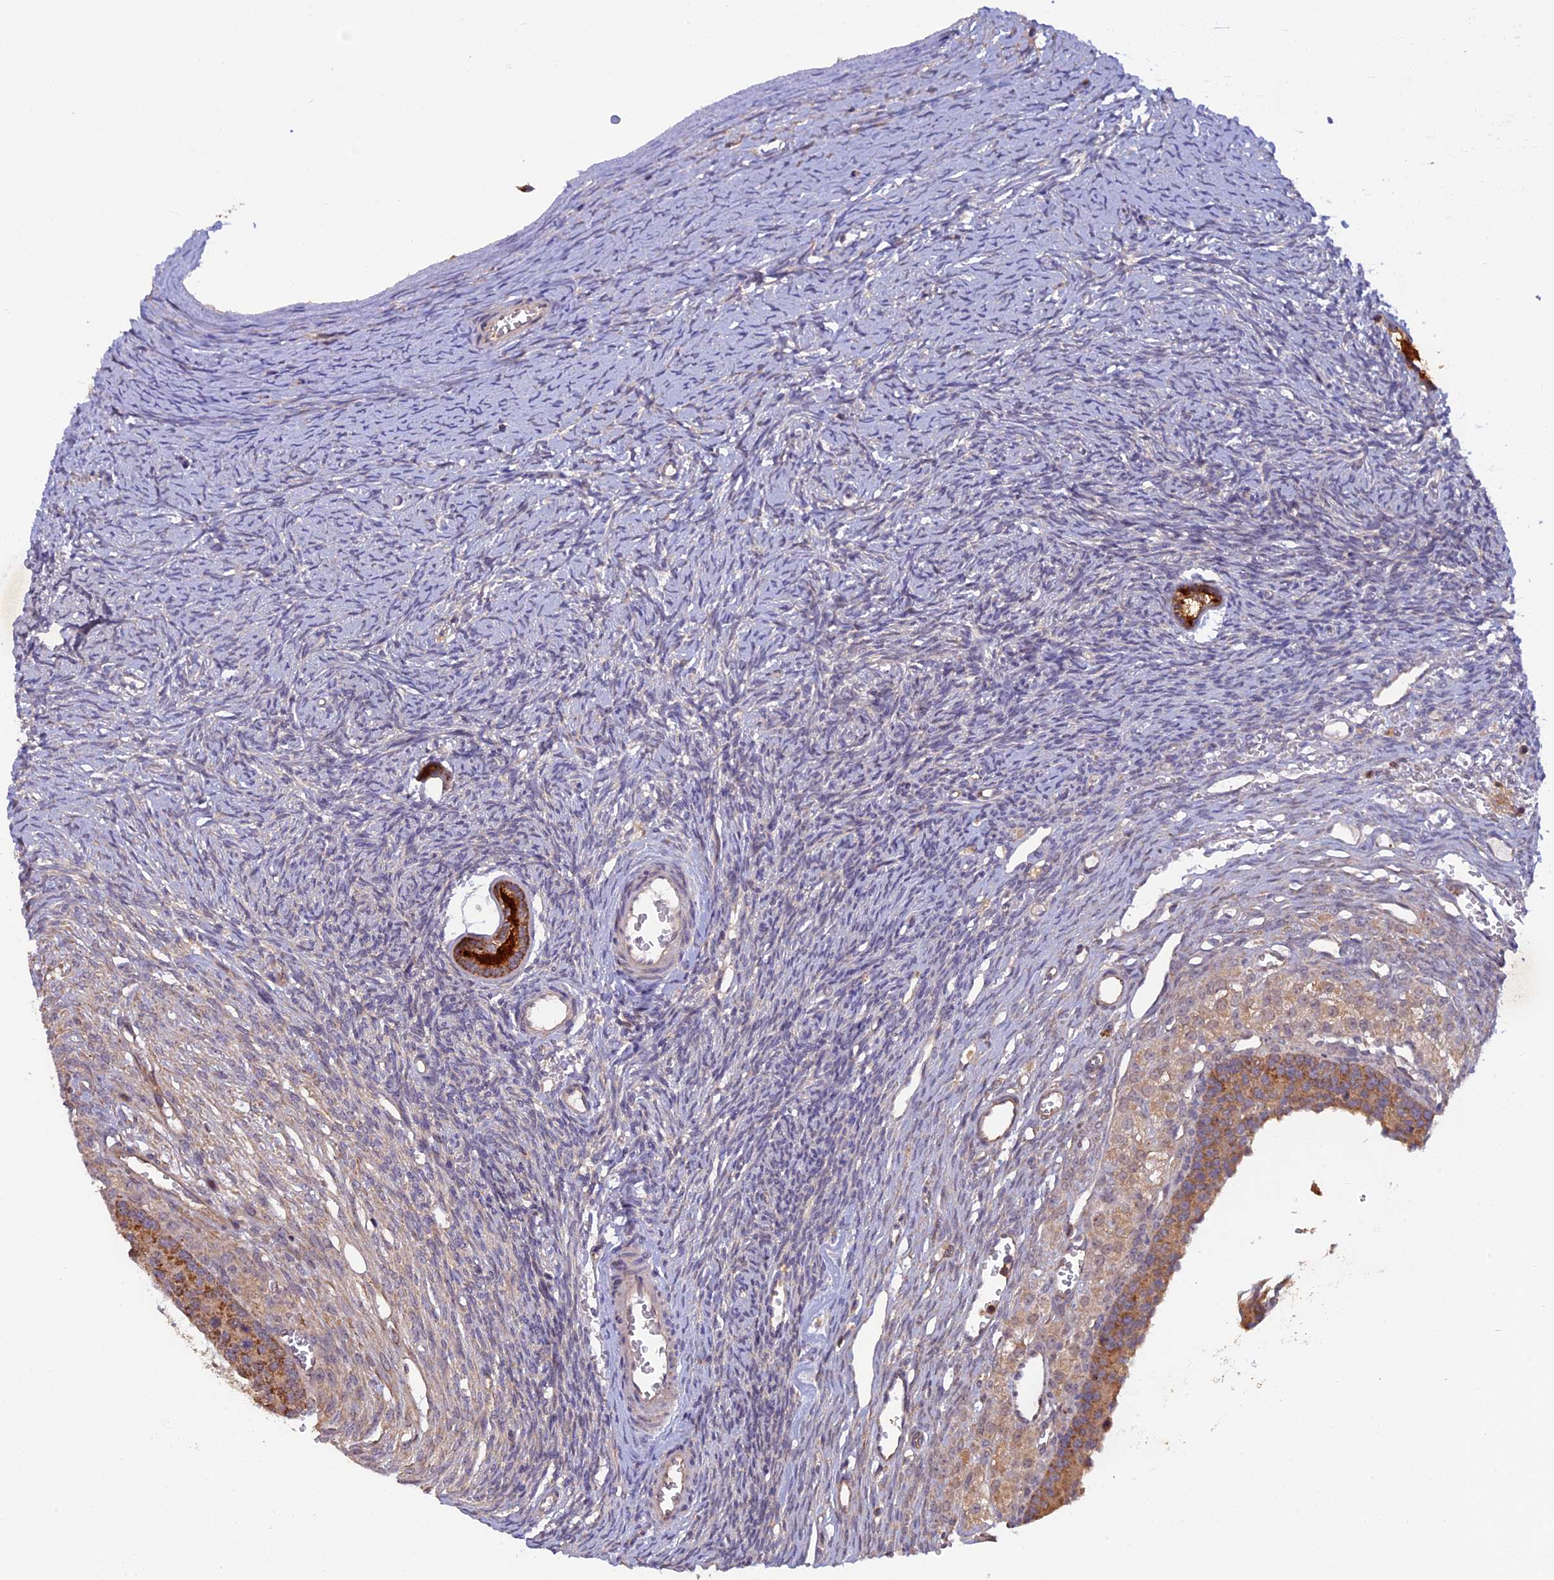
{"staining": {"intensity": "strong", "quantity": ">75%", "location": "cytoplasmic/membranous"}, "tissue": "ovary", "cell_type": "Follicle cells", "image_type": "normal", "snomed": [{"axis": "morphology", "description": "Normal tissue, NOS"}, {"axis": "topography", "description": "Ovary"}], "caption": "Immunohistochemistry photomicrograph of unremarkable human ovary stained for a protein (brown), which reveals high levels of strong cytoplasmic/membranous positivity in about >75% of follicle cells.", "gene": "FERMT1", "patient": {"sex": "female", "age": 39}}